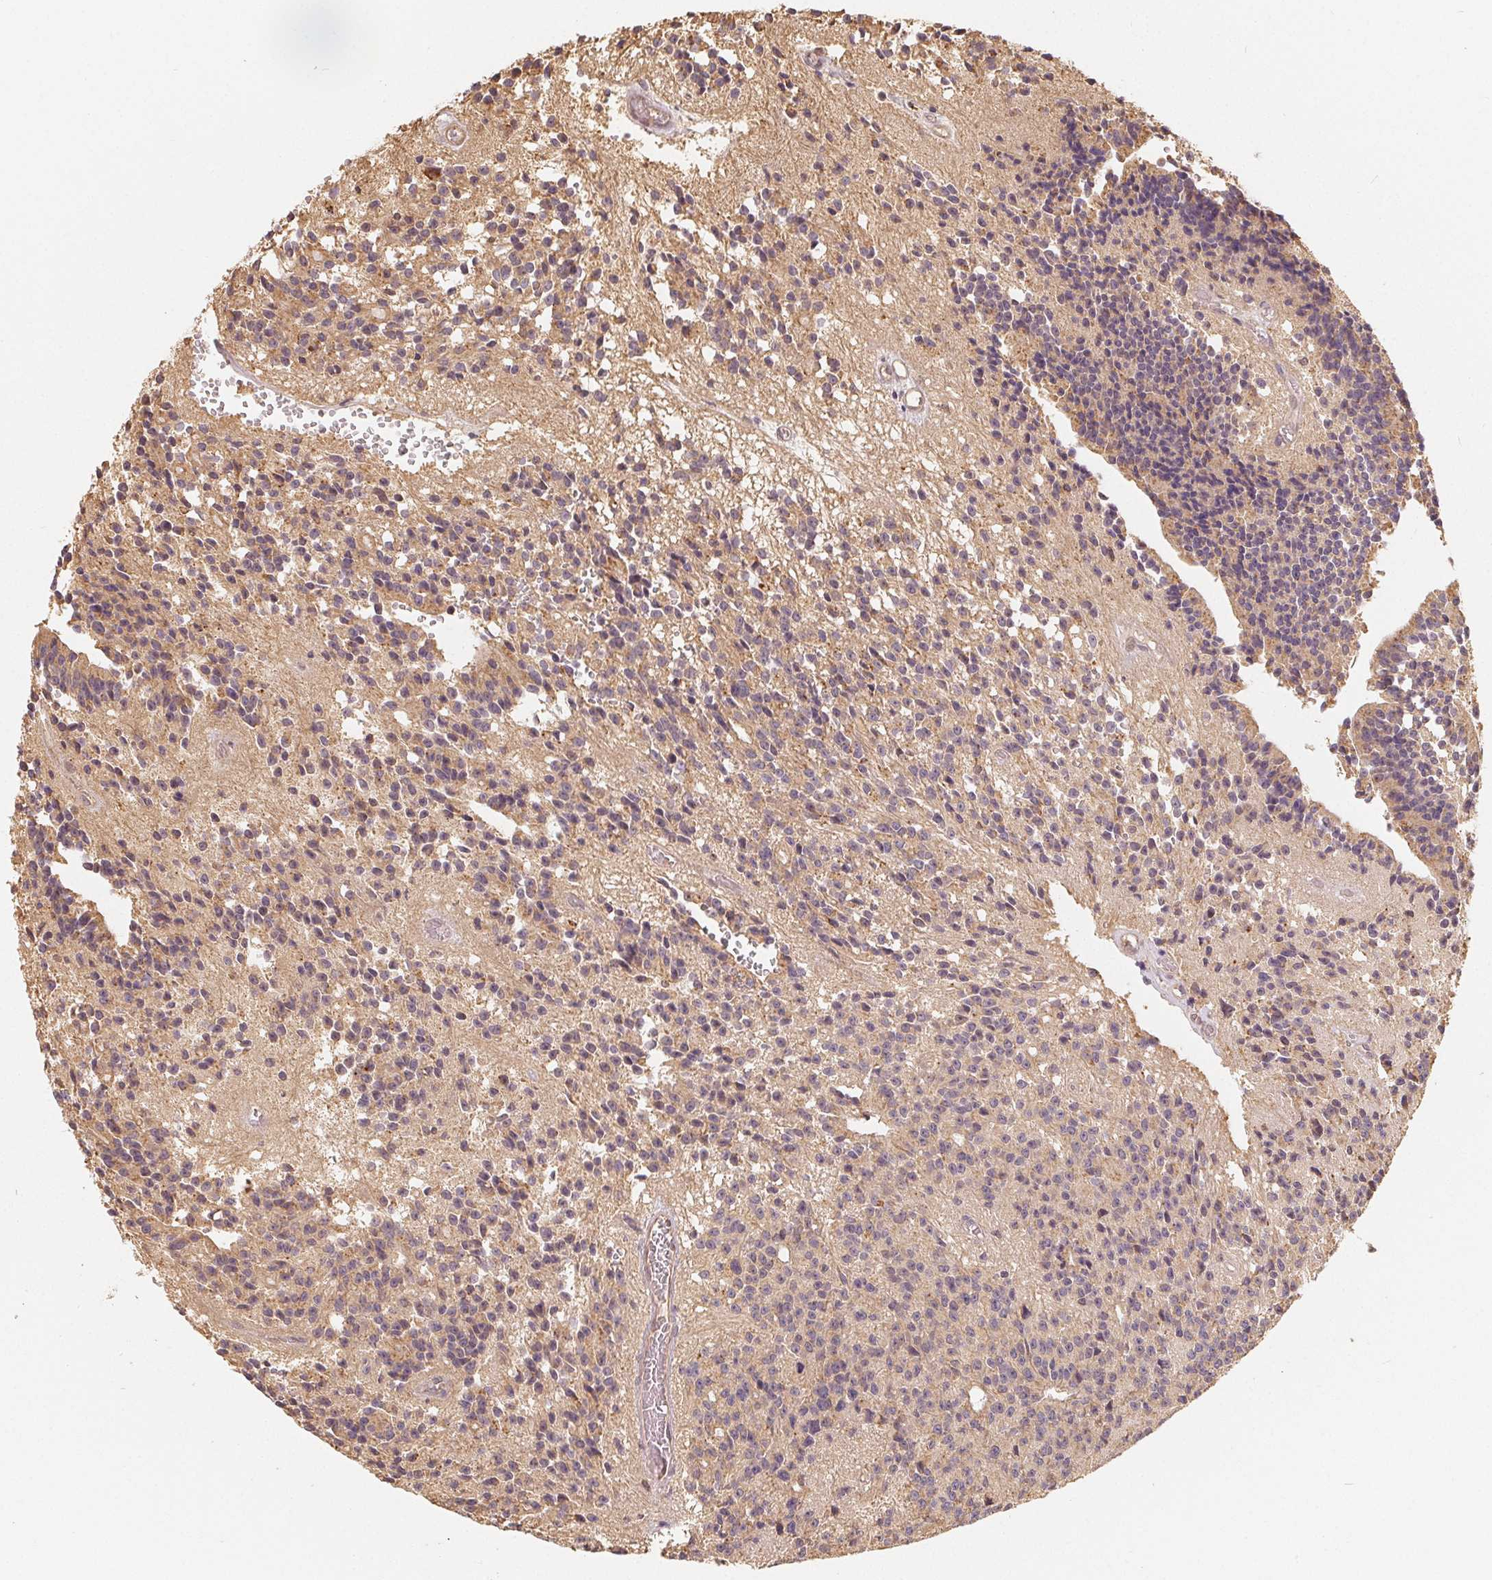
{"staining": {"intensity": "weak", "quantity": ">75%", "location": "cytoplasmic/membranous,nuclear"}, "tissue": "glioma", "cell_type": "Tumor cells", "image_type": "cancer", "snomed": [{"axis": "morphology", "description": "Glioma, malignant, Low grade"}, {"axis": "topography", "description": "Brain"}], "caption": "Glioma stained with DAB (3,3'-diaminobenzidine) IHC demonstrates low levels of weak cytoplasmic/membranous and nuclear expression in approximately >75% of tumor cells.", "gene": "GUSB", "patient": {"sex": "male", "age": 31}}